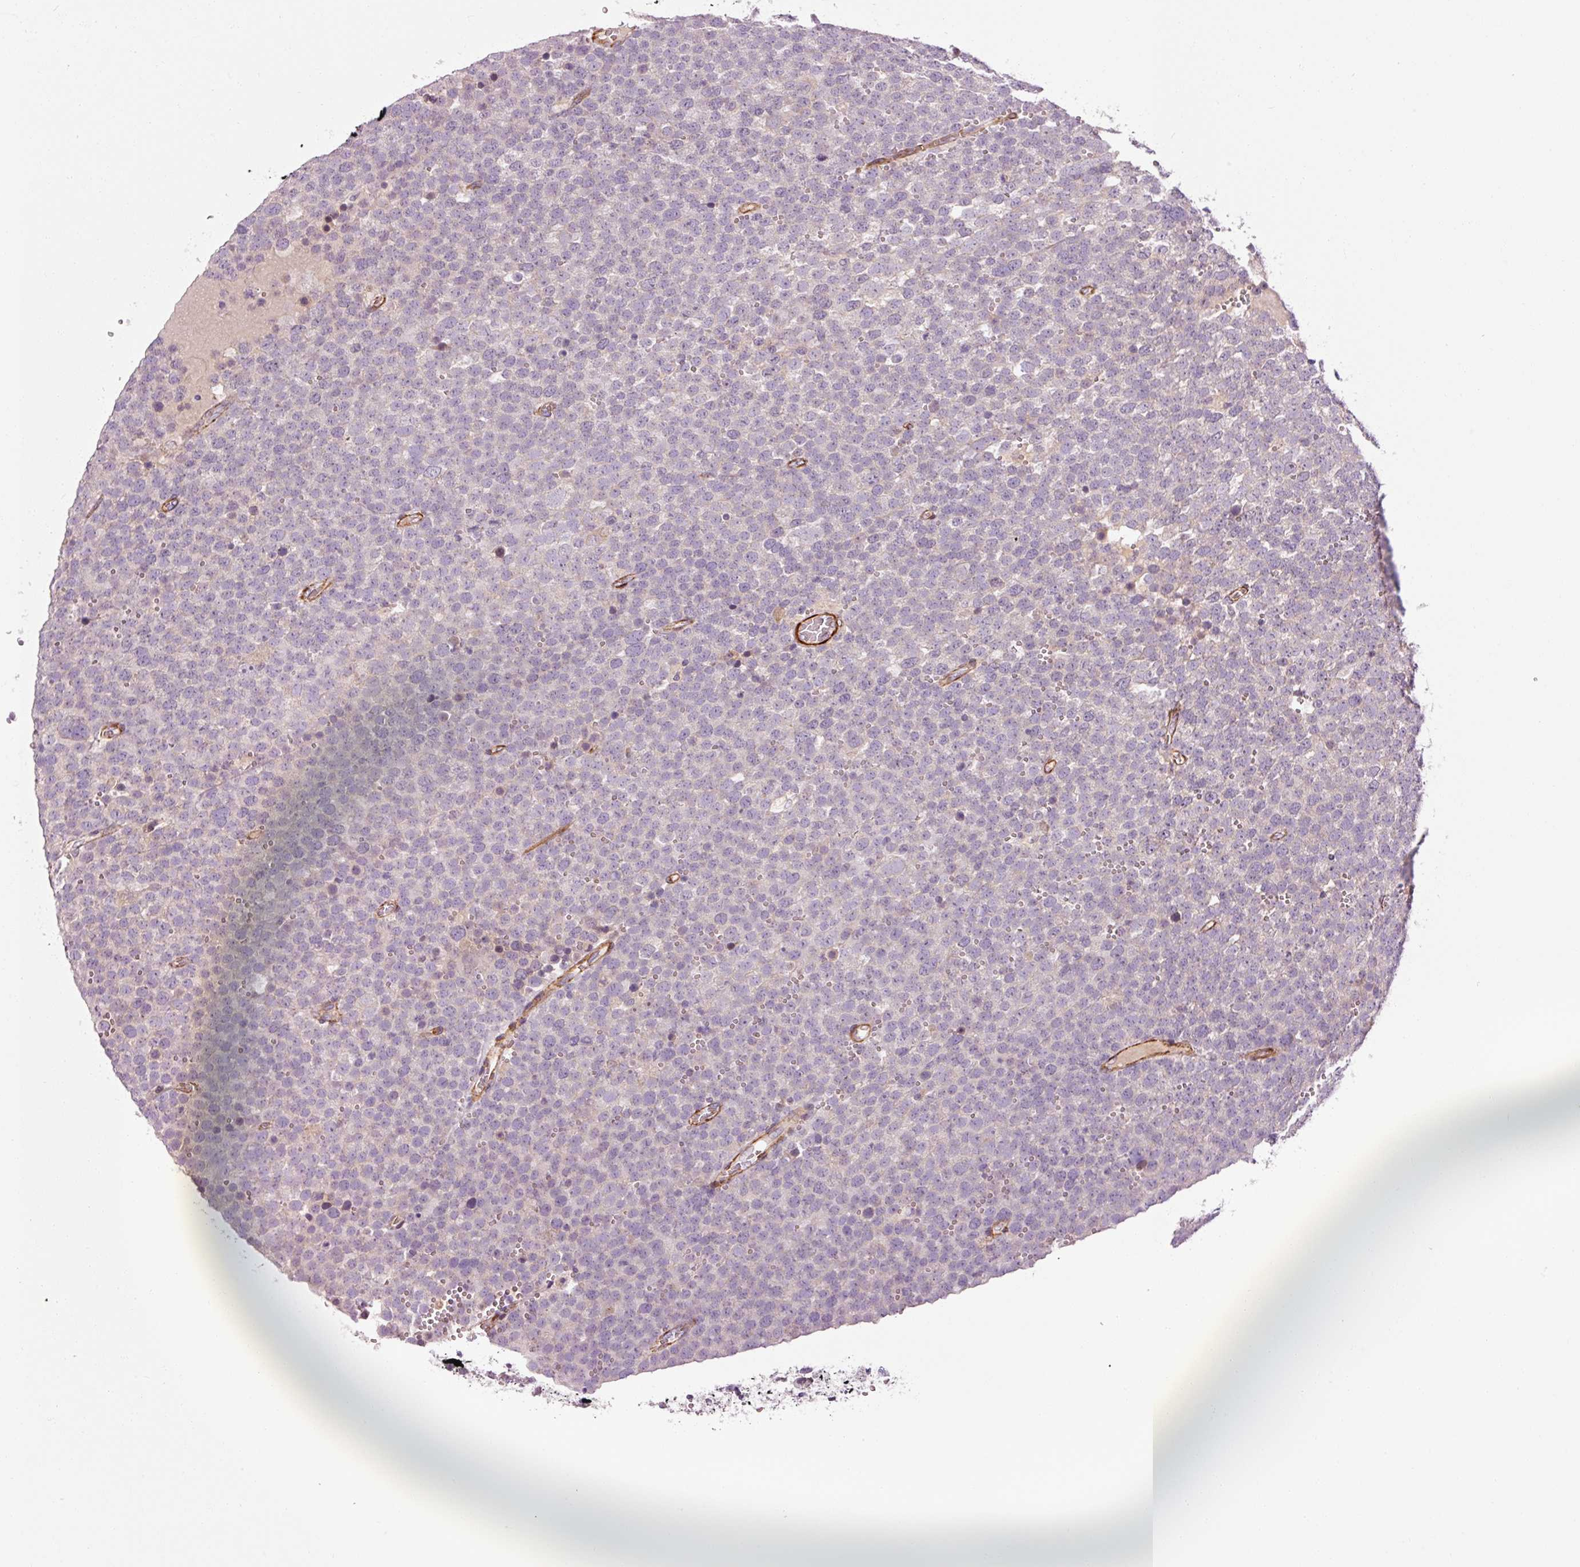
{"staining": {"intensity": "negative", "quantity": "none", "location": "none"}, "tissue": "testis cancer", "cell_type": "Tumor cells", "image_type": "cancer", "snomed": [{"axis": "morphology", "description": "Seminoma, NOS"}, {"axis": "topography", "description": "Testis"}], "caption": "IHC micrograph of human testis seminoma stained for a protein (brown), which demonstrates no expression in tumor cells.", "gene": "ANKRD20A1", "patient": {"sex": "male", "age": 71}}